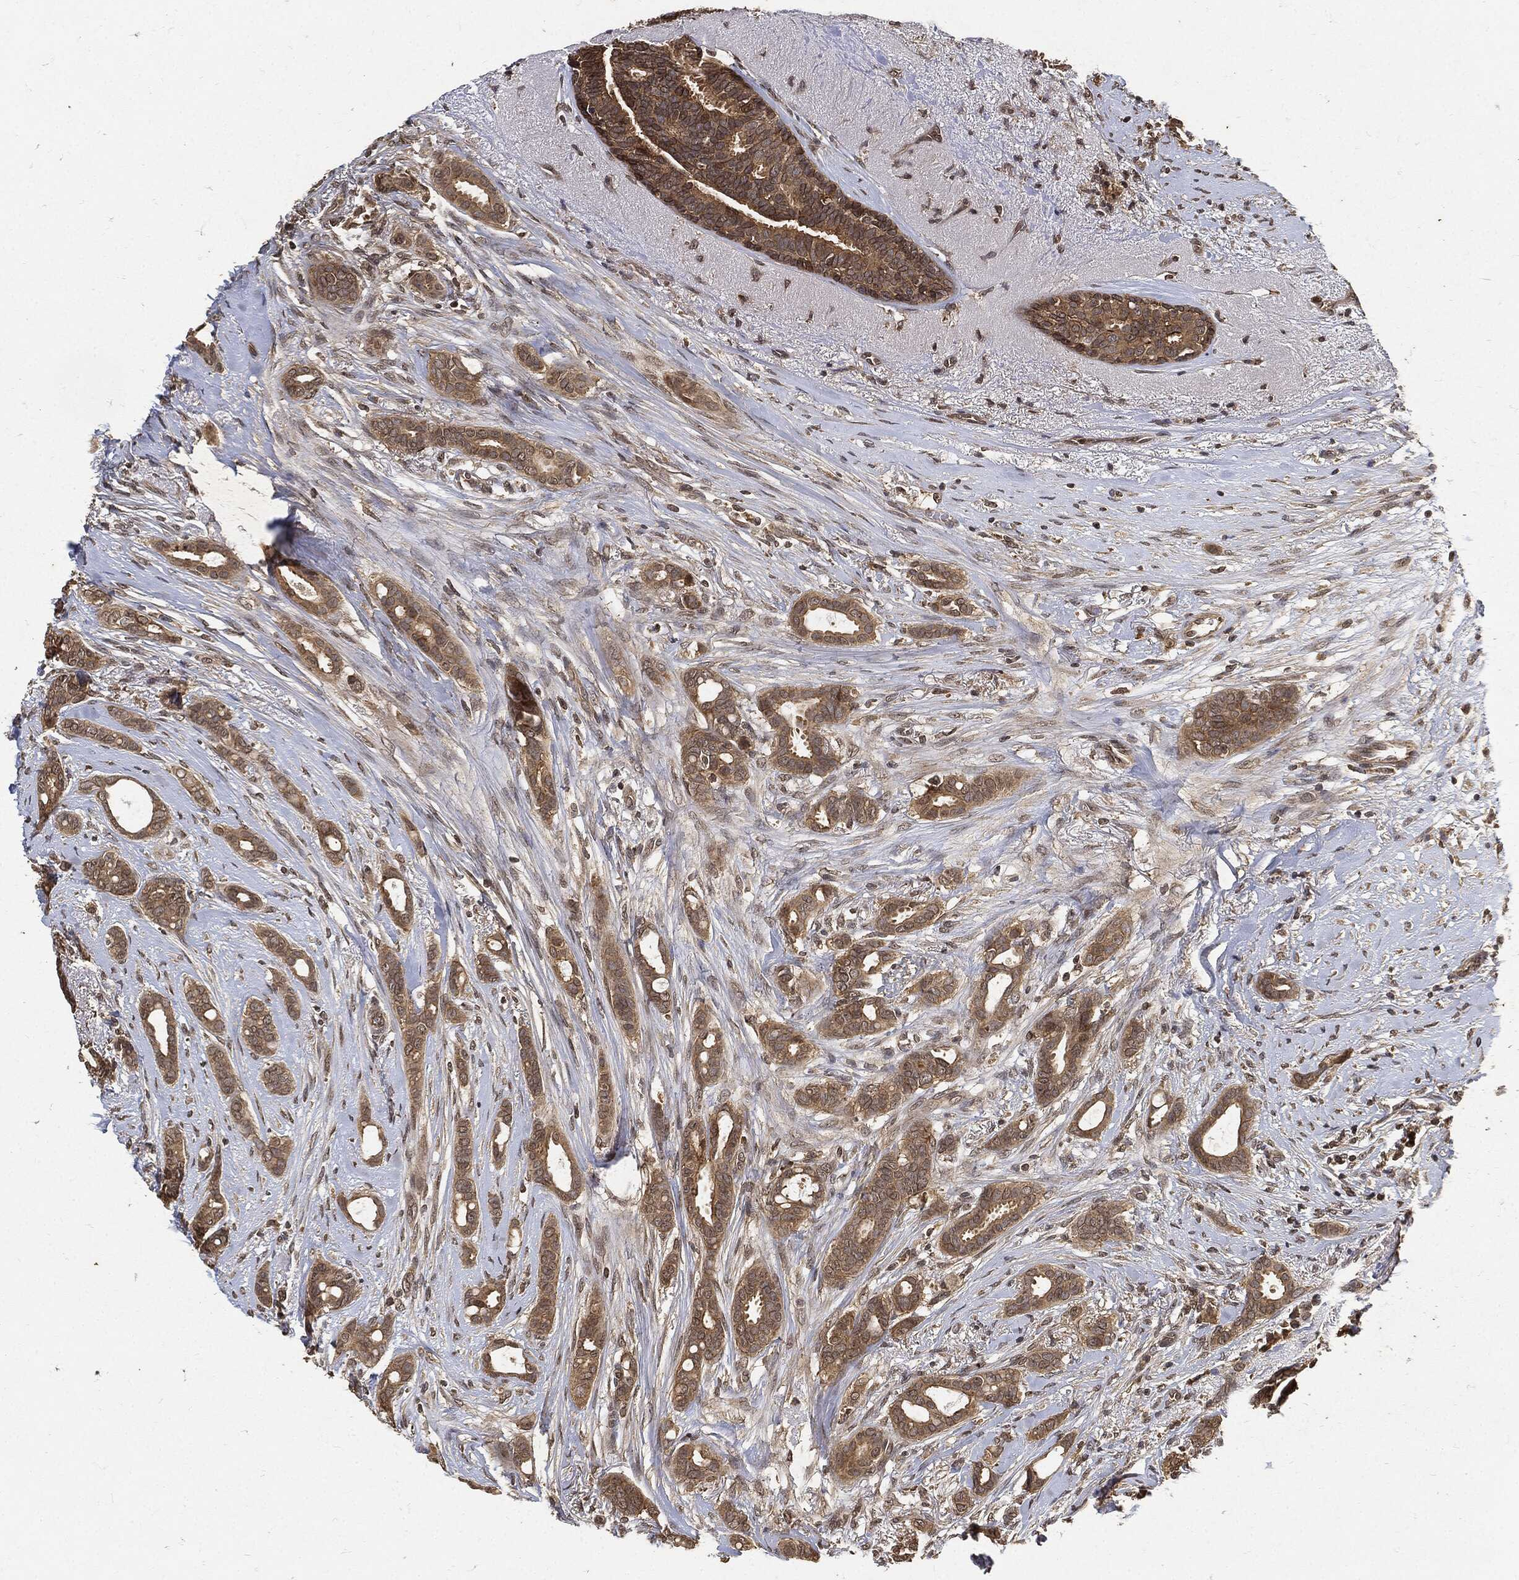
{"staining": {"intensity": "moderate", "quantity": ">75%", "location": "cytoplasmic/membranous"}, "tissue": "breast cancer", "cell_type": "Tumor cells", "image_type": "cancer", "snomed": [{"axis": "morphology", "description": "Duct carcinoma"}, {"axis": "topography", "description": "Breast"}], "caption": "Immunohistochemistry photomicrograph of human breast cancer stained for a protein (brown), which demonstrates medium levels of moderate cytoplasmic/membranous positivity in approximately >75% of tumor cells.", "gene": "ZNF226", "patient": {"sex": "female", "age": 51}}